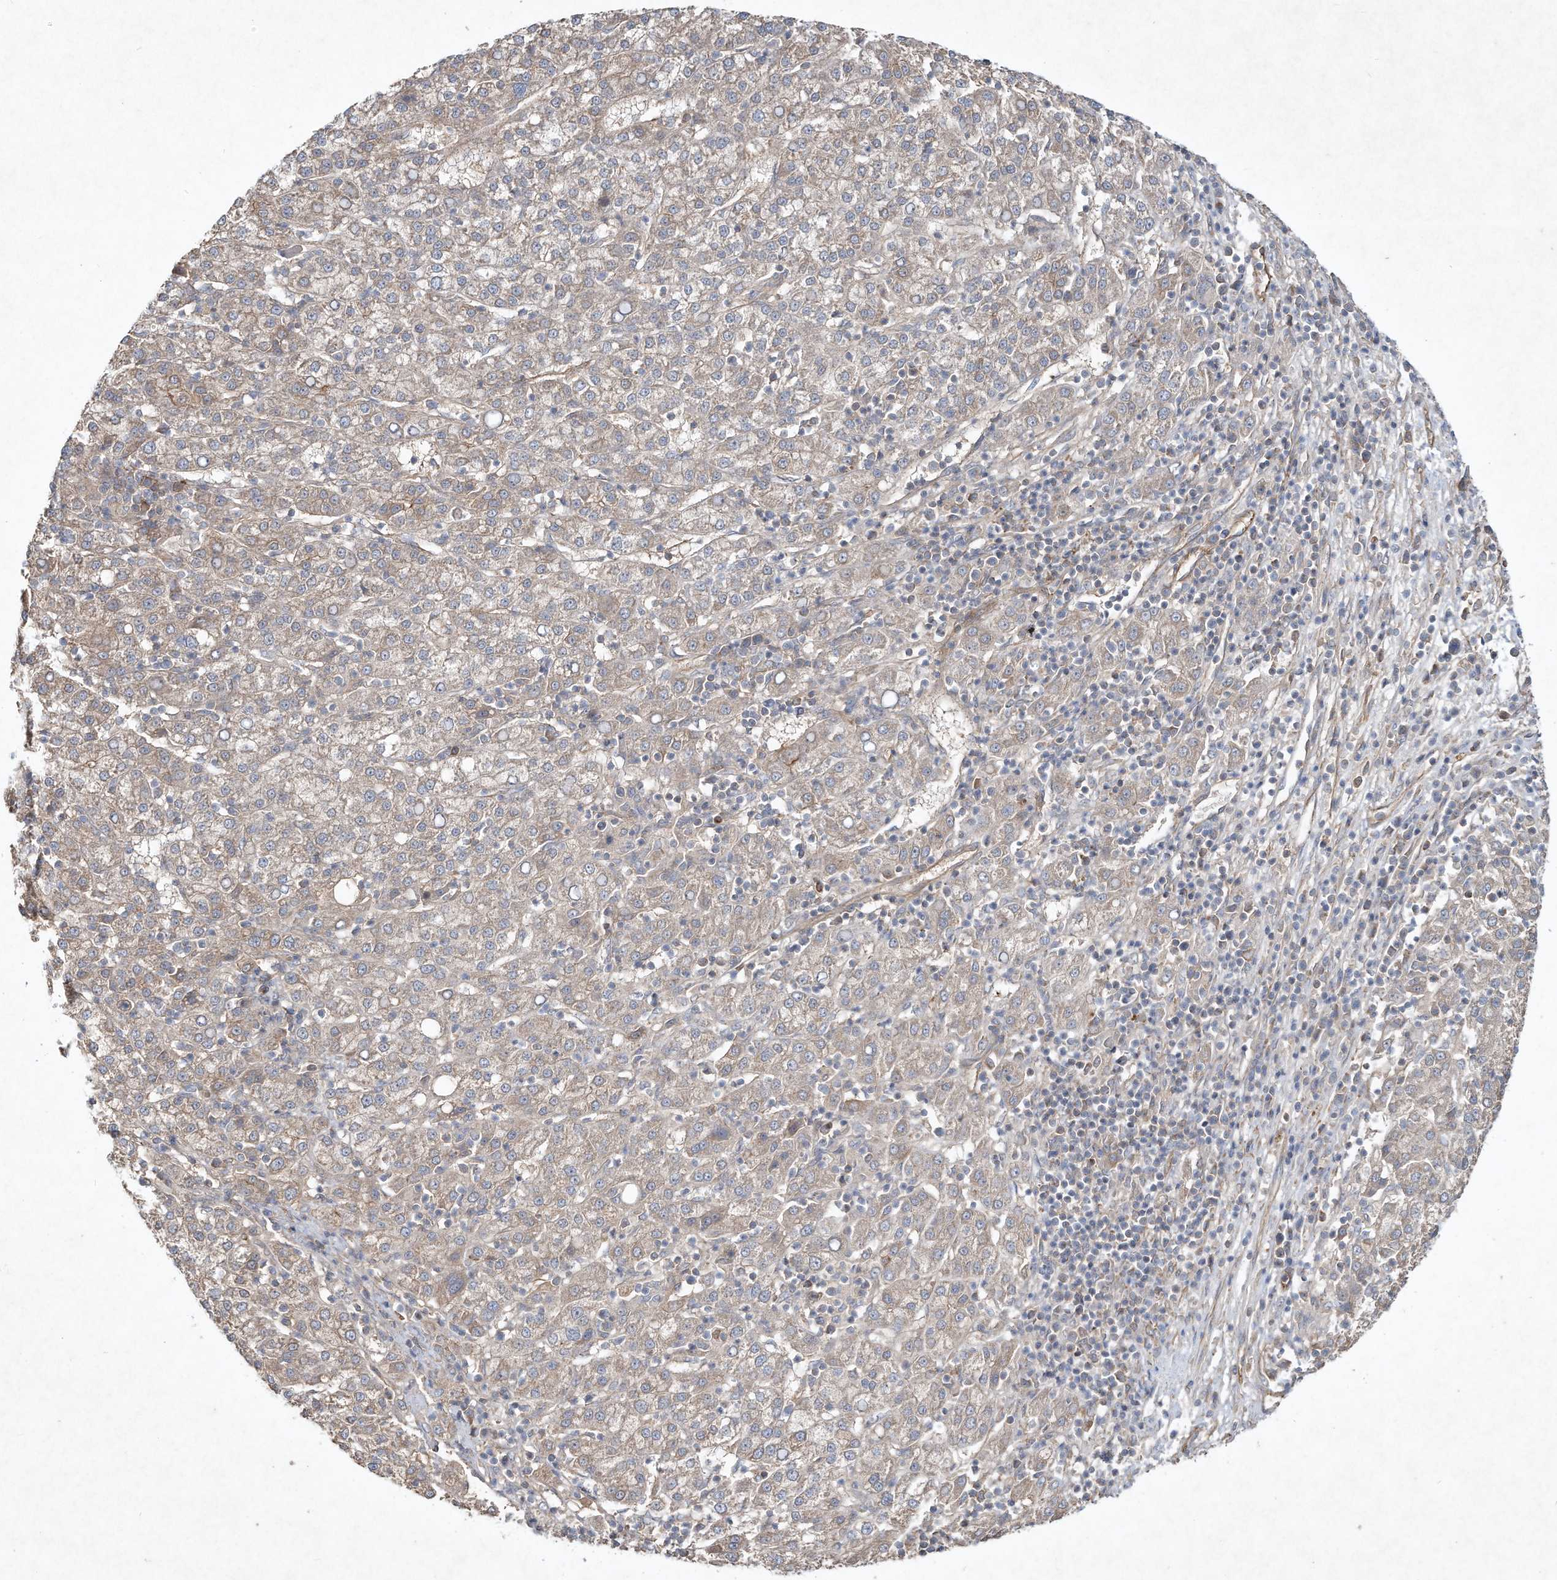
{"staining": {"intensity": "weak", "quantity": "<25%", "location": "cytoplasmic/membranous"}, "tissue": "liver cancer", "cell_type": "Tumor cells", "image_type": "cancer", "snomed": [{"axis": "morphology", "description": "Carcinoma, Hepatocellular, NOS"}, {"axis": "topography", "description": "Liver"}], "caption": "Immunohistochemistry of liver cancer (hepatocellular carcinoma) exhibits no positivity in tumor cells.", "gene": "HTR5A", "patient": {"sex": "female", "age": 58}}